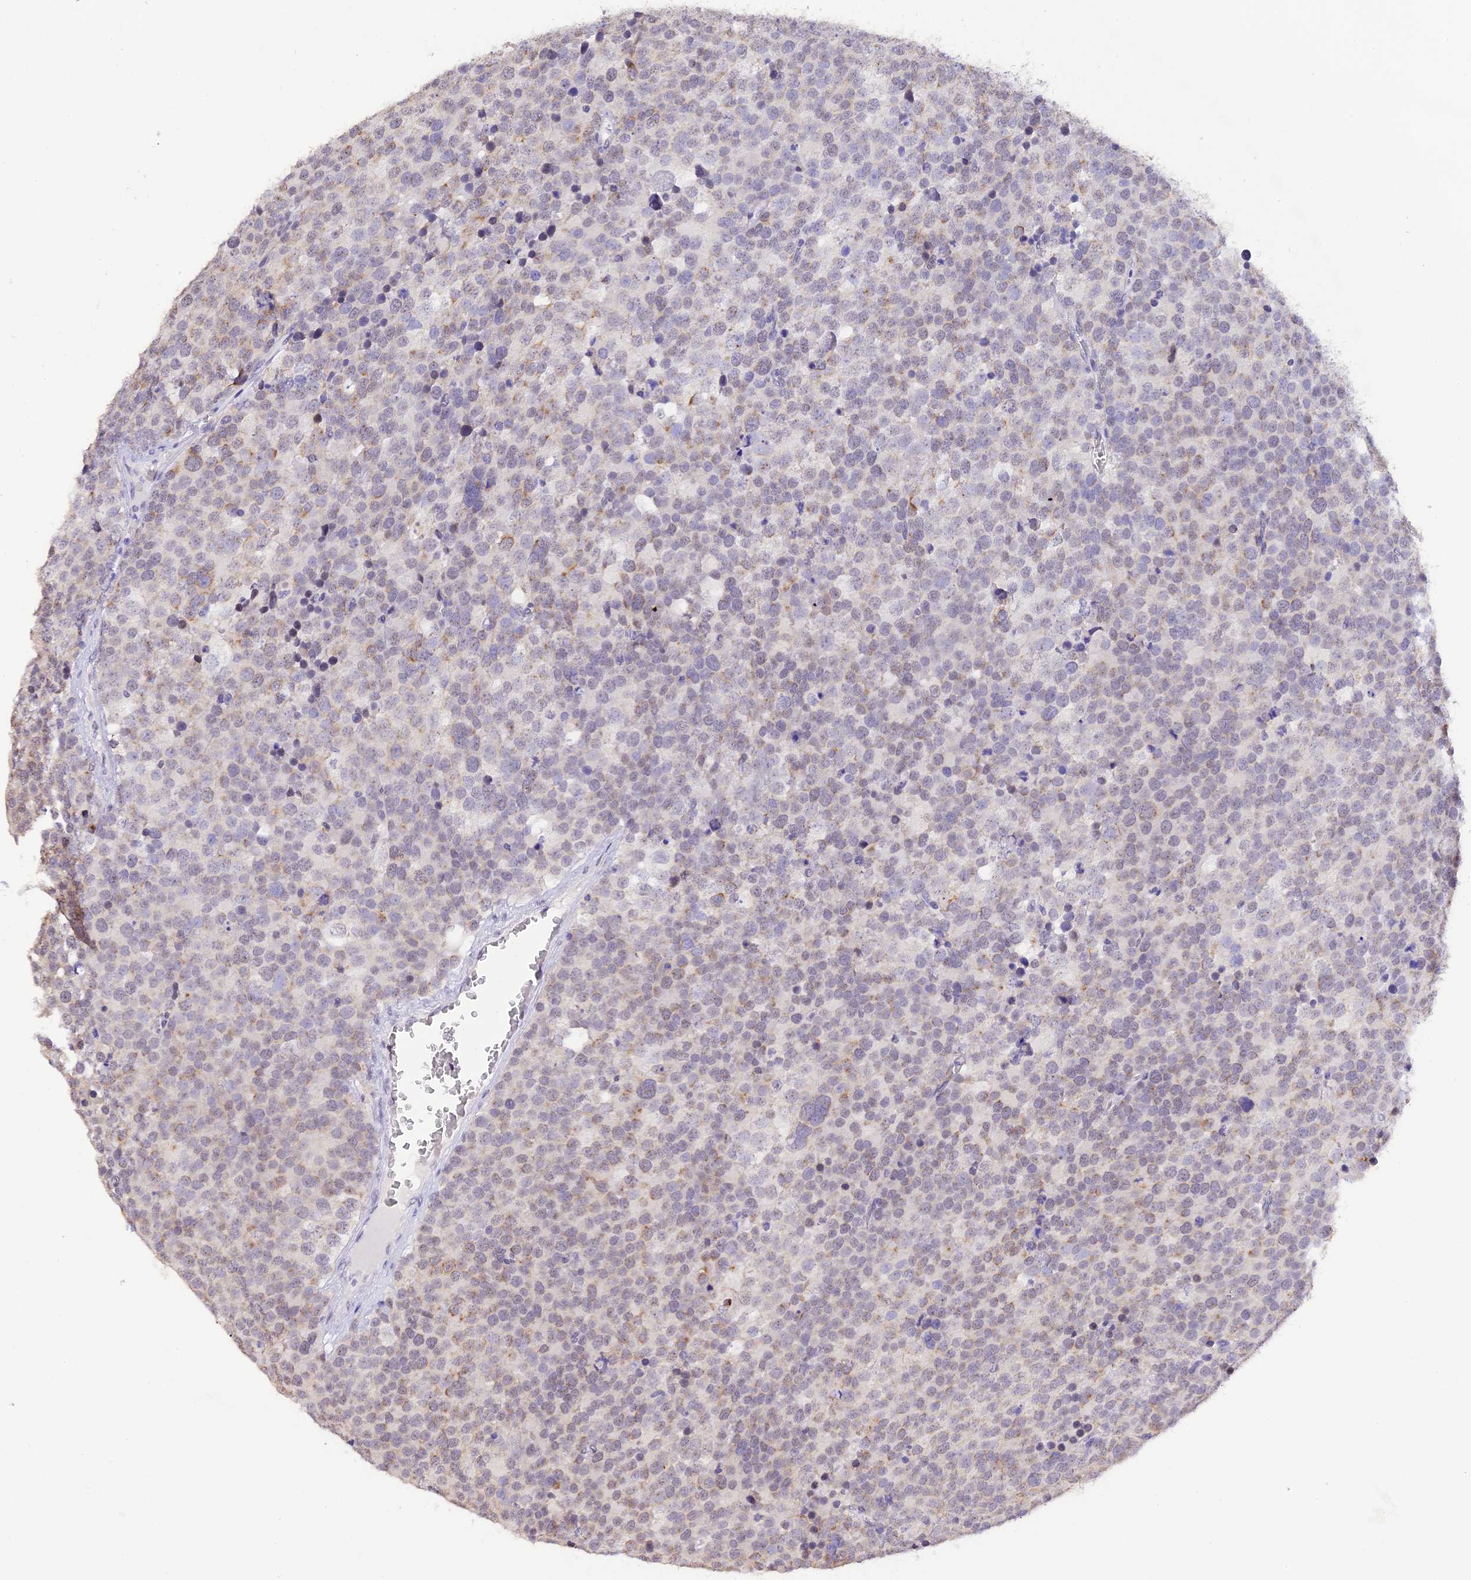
{"staining": {"intensity": "weak", "quantity": "<25%", "location": "cytoplasmic/membranous"}, "tissue": "testis cancer", "cell_type": "Tumor cells", "image_type": "cancer", "snomed": [{"axis": "morphology", "description": "Seminoma, NOS"}, {"axis": "topography", "description": "Testis"}], "caption": "High power microscopy photomicrograph of an immunohistochemistry histopathology image of testis cancer, revealing no significant positivity in tumor cells.", "gene": "AHSP", "patient": {"sex": "male", "age": 71}}